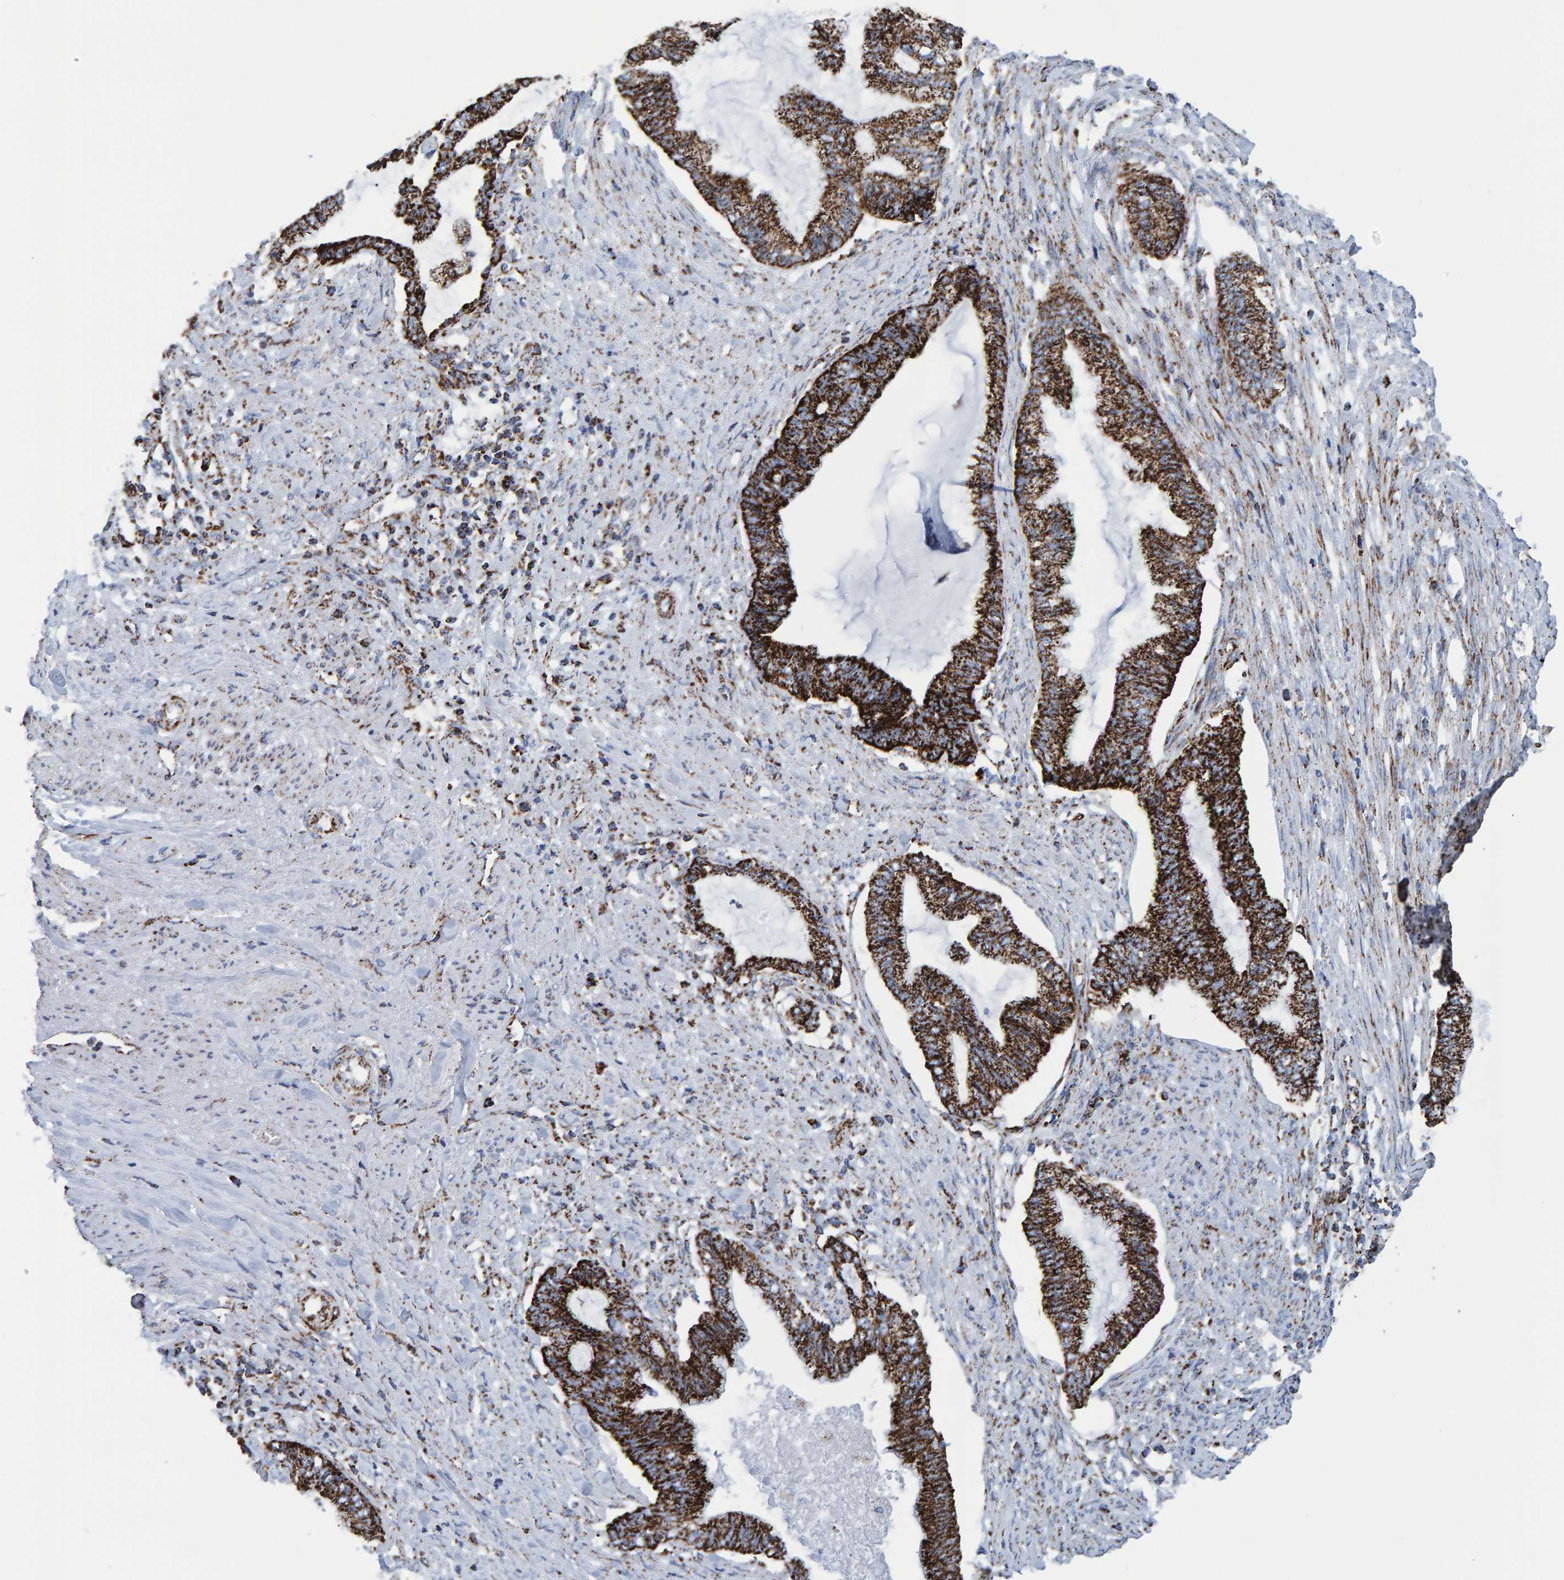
{"staining": {"intensity": "strong", "quantity": ">75%", "location": "cytoplasmic/membranous"}, "tissue": "endometrial cancer", "cell_type": "Tumor cells", "image_type": "cancer", "snomed": [{"axis": "morphology", "description": "Adenocarcinoma, NOS"}, {"axis": "topography", "description": "Endometrium"}], "caption": "Endometrial cancer stained for a protein reveals strong cytoplasmic/membranous positivity in tumor cells. The protein of interest is stained brown, and the nuclei are stained in blue (DAB IHC with brightfield microscopy, high magnification).", "gene": "ENSG00000262660", "patient": {"sex": "female", "age": 86}}